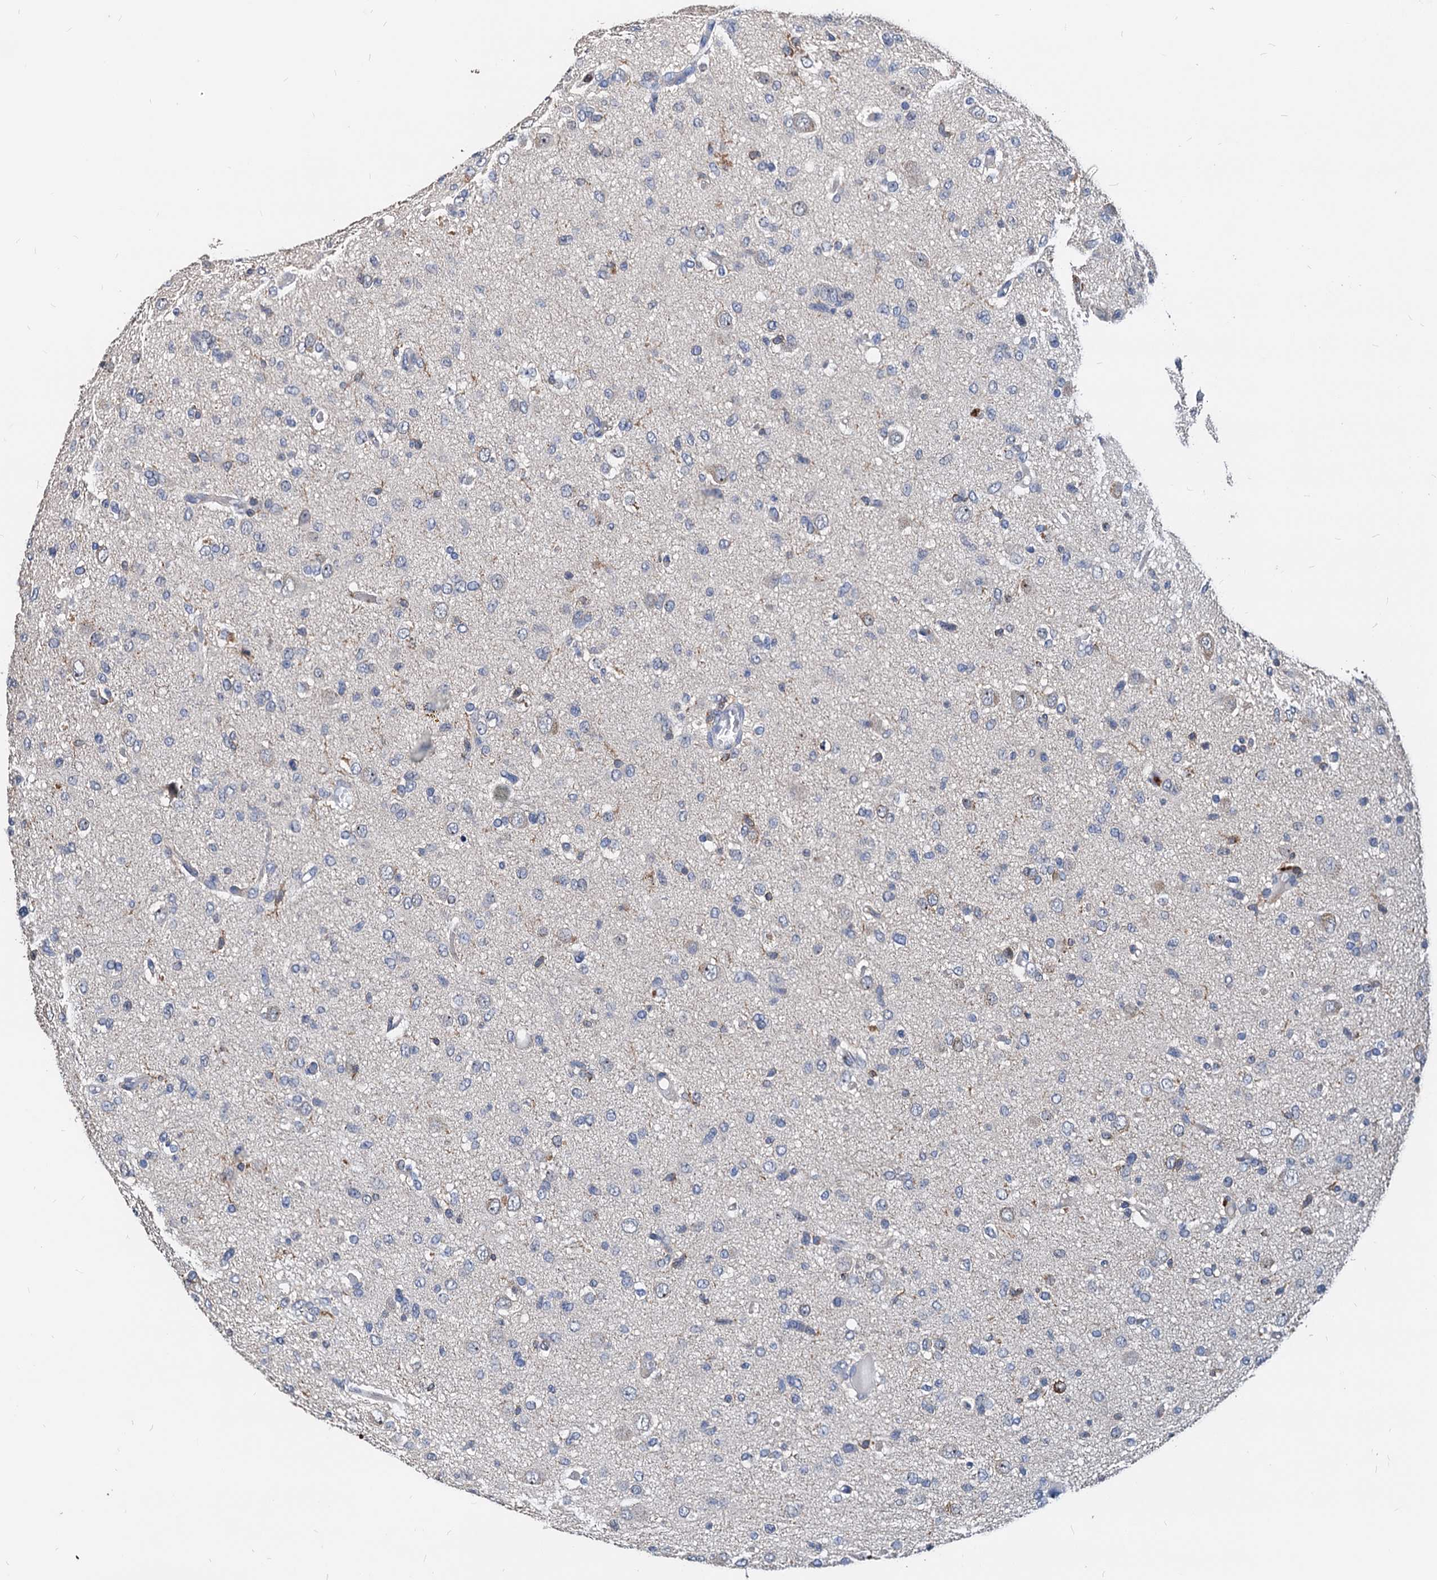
{"staining": {"intensity": "negative", "quantity": "none", "location": "none"}, "tissue": "glioma", "cell_type": "Tumor cells", "image_type": "cancer", "snomed": [{"axis": "morphology", "description": "Glioma, malignant, High grade"}, {"axis": "topography", "description": "Brain"}], "caption": "There is no significant staining in tumor cells of high-grade glioma (malignant).", "gene": "LCP2", "patient": {"sex": "female", "age": 59}}